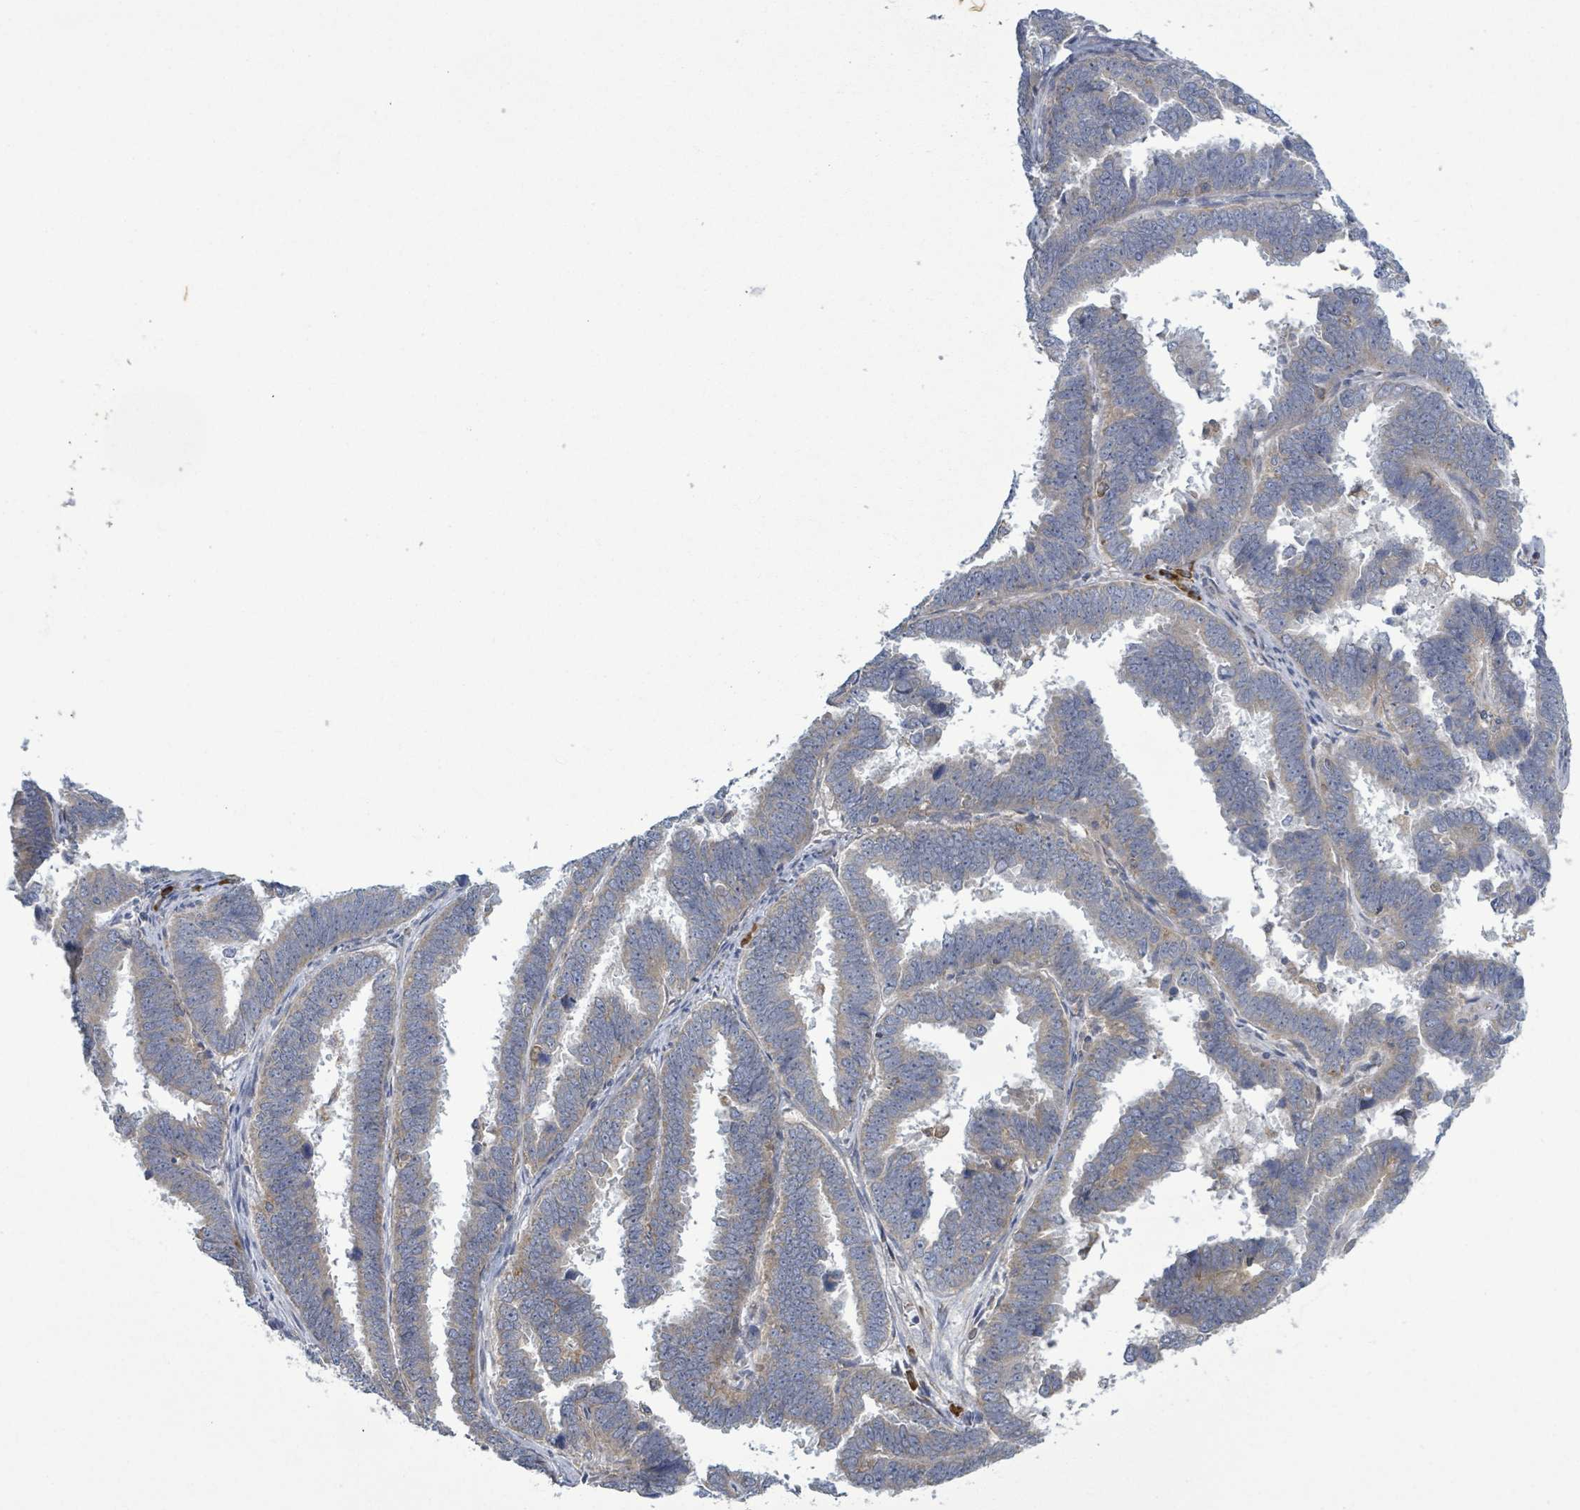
{"staining": {"intensity": "weak", "quantity": "<25%", "location": "cytoplasmic/membranous"}, "tissue": "endometrial cancer", "cell_type": "Tumor cells", "image_type": "cancer", "snomed": [{"axis": "morphology", "description": "Adenocarcinoma, NOS"}, {"axis": "topography", "description": "Endometrium"}], "caption": "This is an immunohistochemistry (IHC) photomicrograph of endometrial adenocarcinoma. There is no positivity in tumor cells.", "gene": "ATP13A1", "patient": {"sex": "female", "age": 75}}